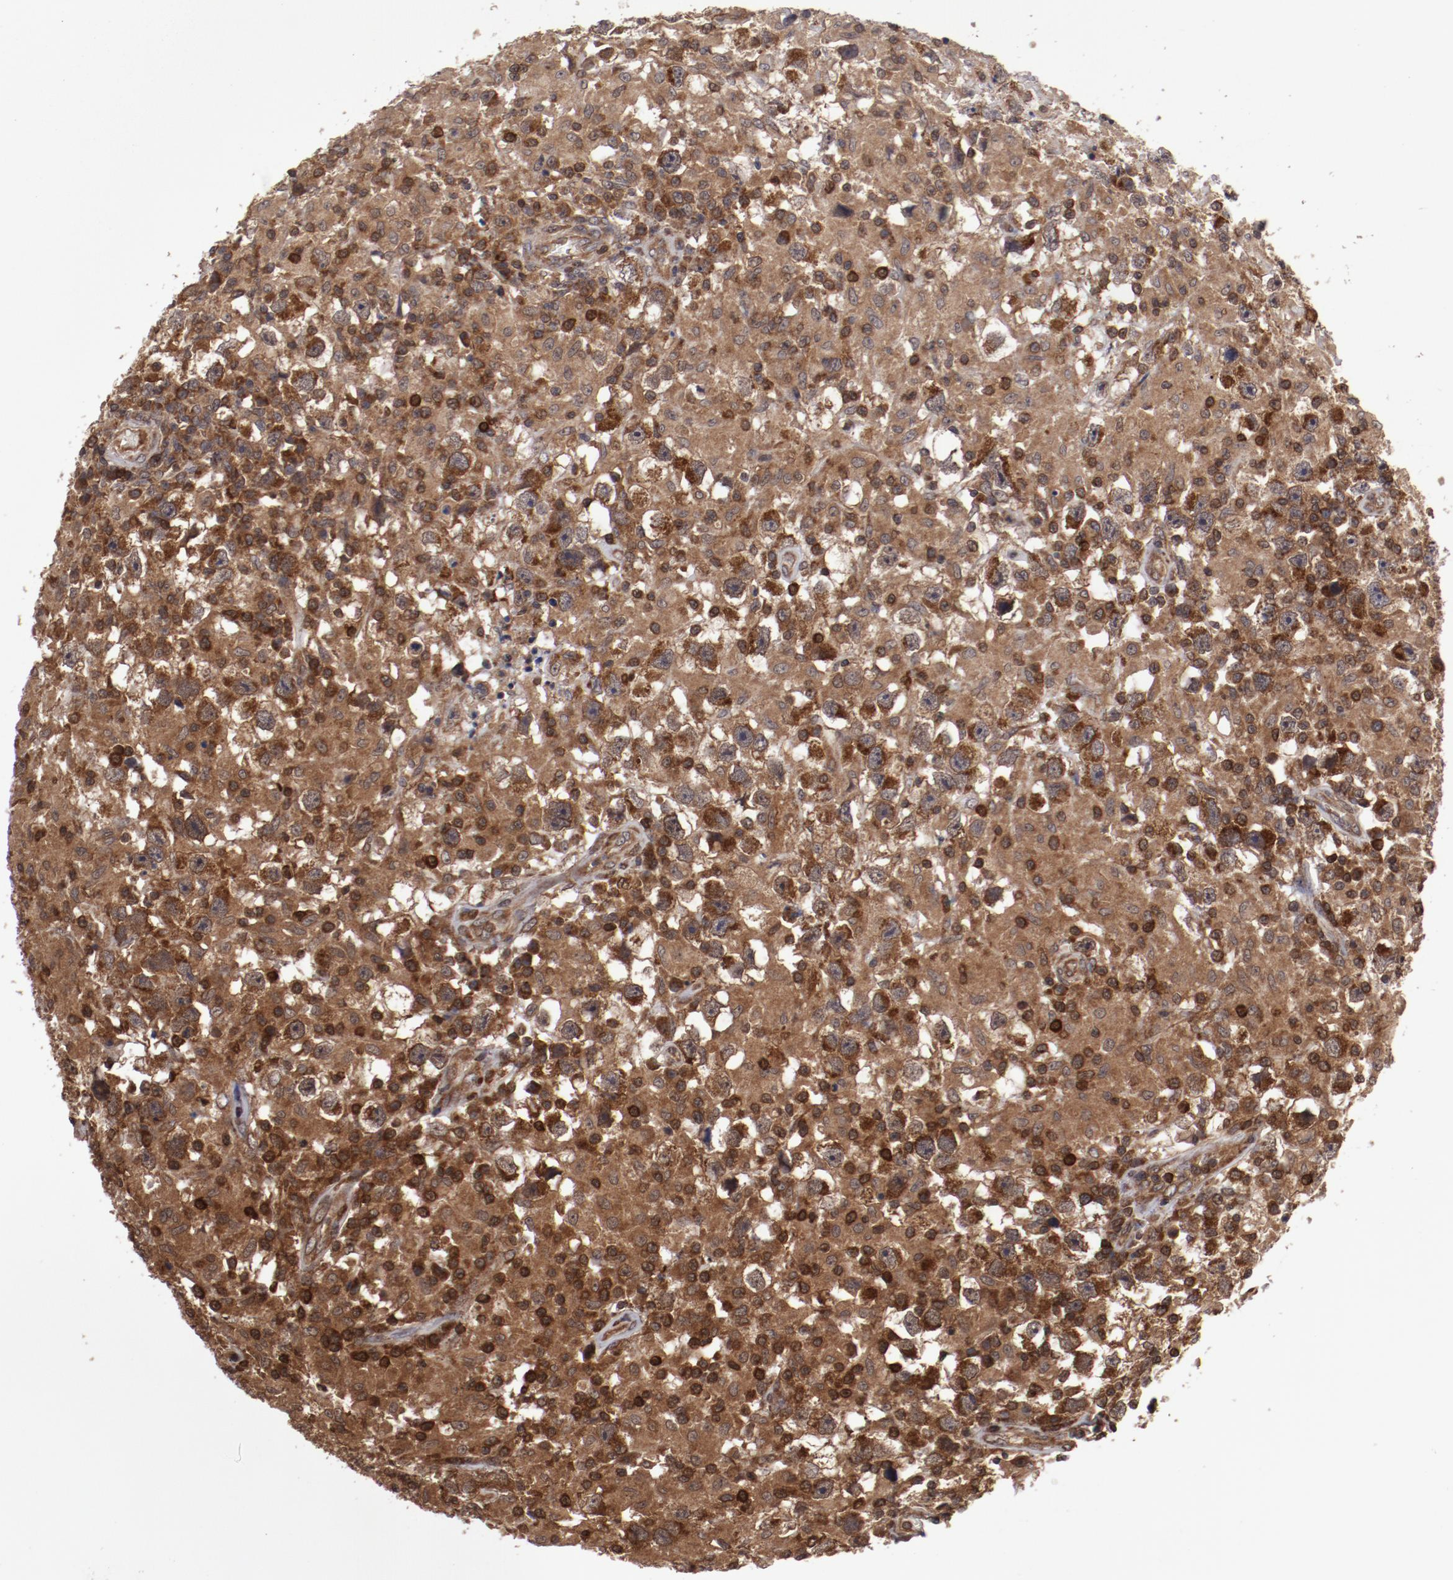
{"staining": {"intensity": "strong", "quantity": "<25%", "location": "cytoplasmic/membranous"}, "tissue": "testis cancer", "cell_type": "Tumor cells", "image_type": "cancer", "snomed": [{"axis": "morphology", "description": "Seminoma, NOS"}, {"axis": "topography", "description": "Testis"}], "caption": "Testis seminoma tissue exhibits strong cytoplasmic/membranous expression in approximately <25% of tumor cells, visualized by immunohistochemistry.", "gene": "RPS6KA6", "patient": {"sex": "male", "age": 34}}